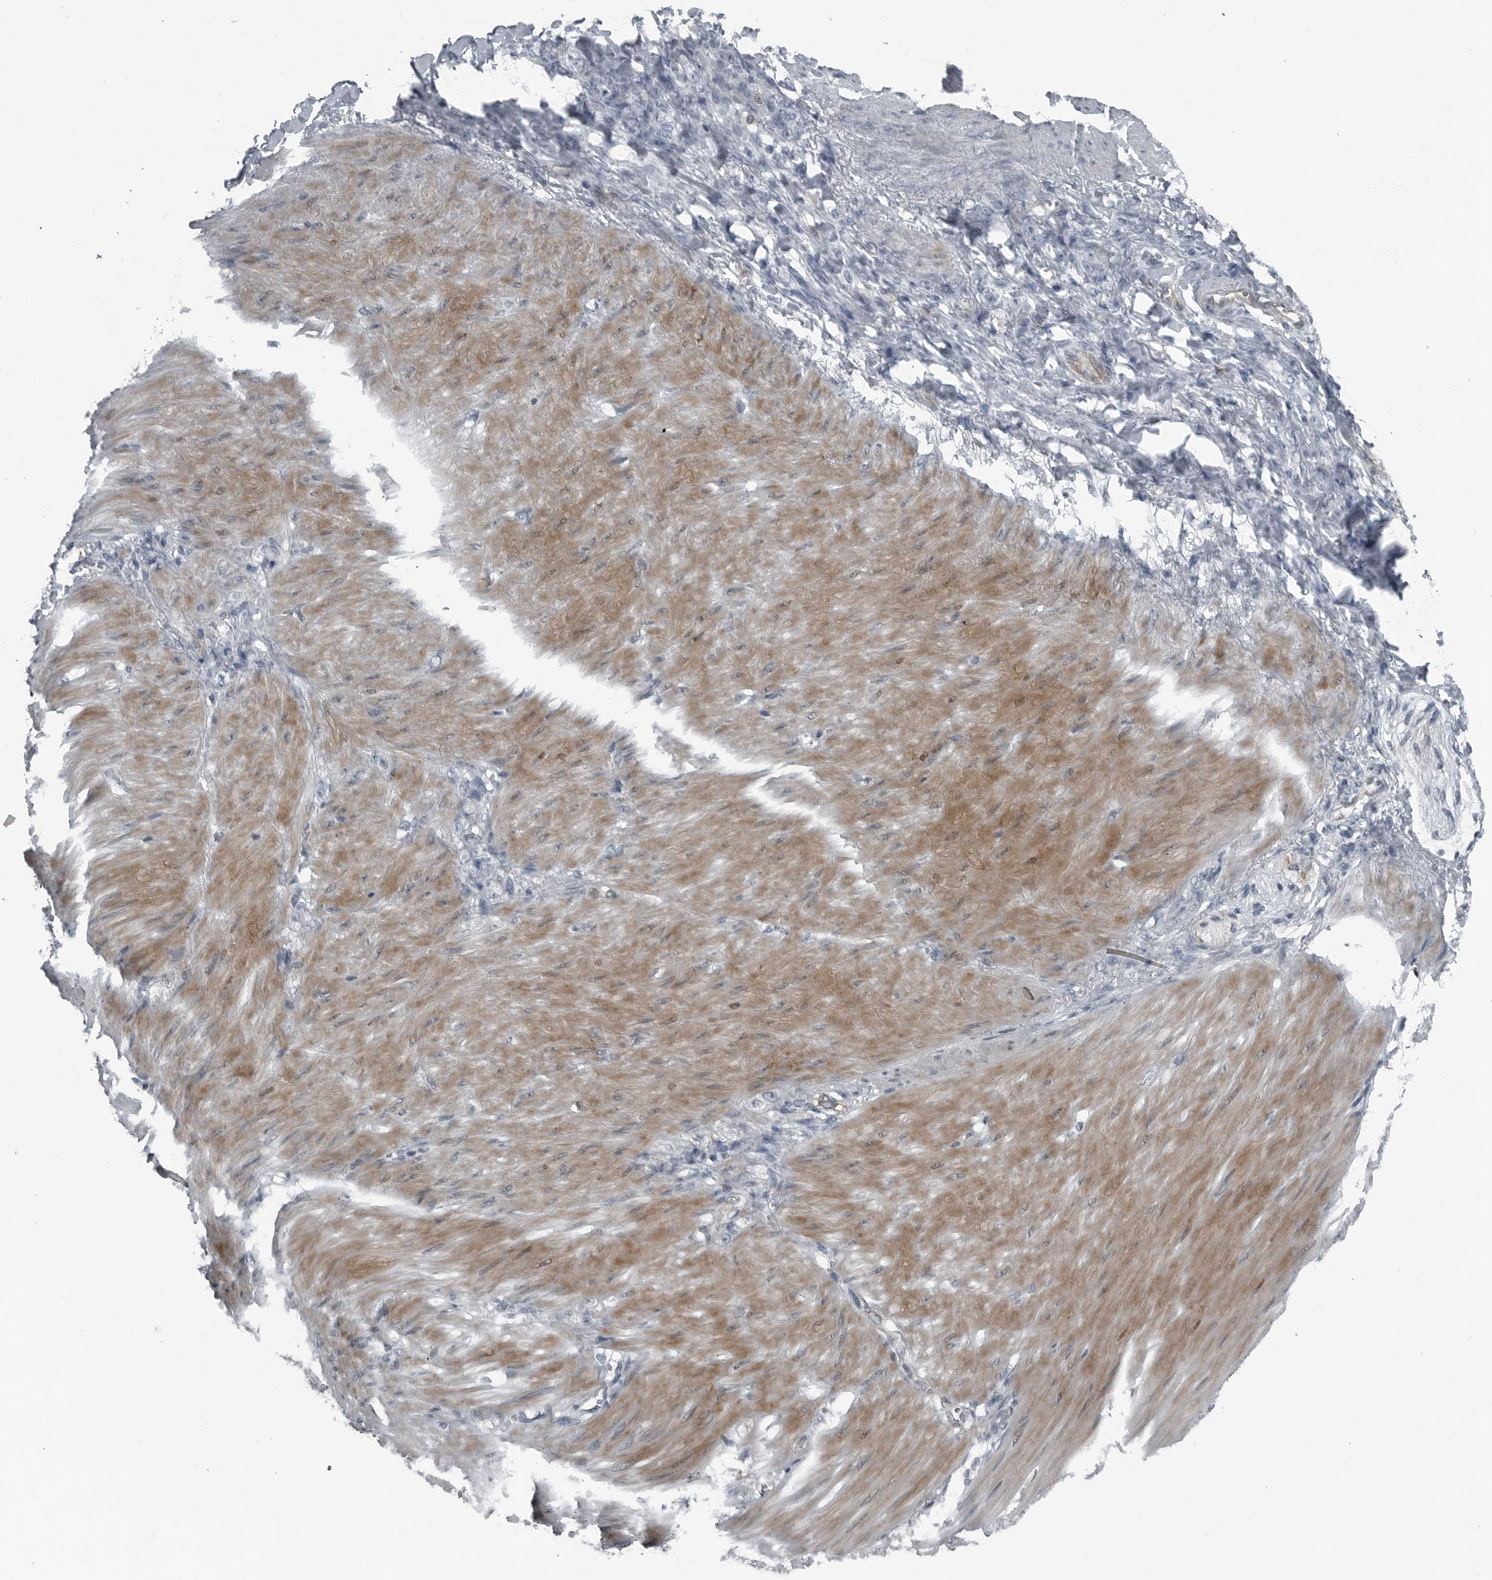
{"staining": {"intensity": "negative", "quantity": "none", "location": "none"}, "tissue": "stomach cancer", "cell_type": "Tumor cells", "image_type": "cancer", "snomed": [{"axis": "morphology", "description": "Normal tissue, NOS"}, {"axis": "morphology", "description": "Adenocarcinoma, NOS"}, {"axis": "topography", "description": "Stomach"}], "caption": "The micrograph exhibits no significant expression in tumor cells of stomach cancer.", "gene": "GAK", "patient": {"sex": "male", "age": 82}}